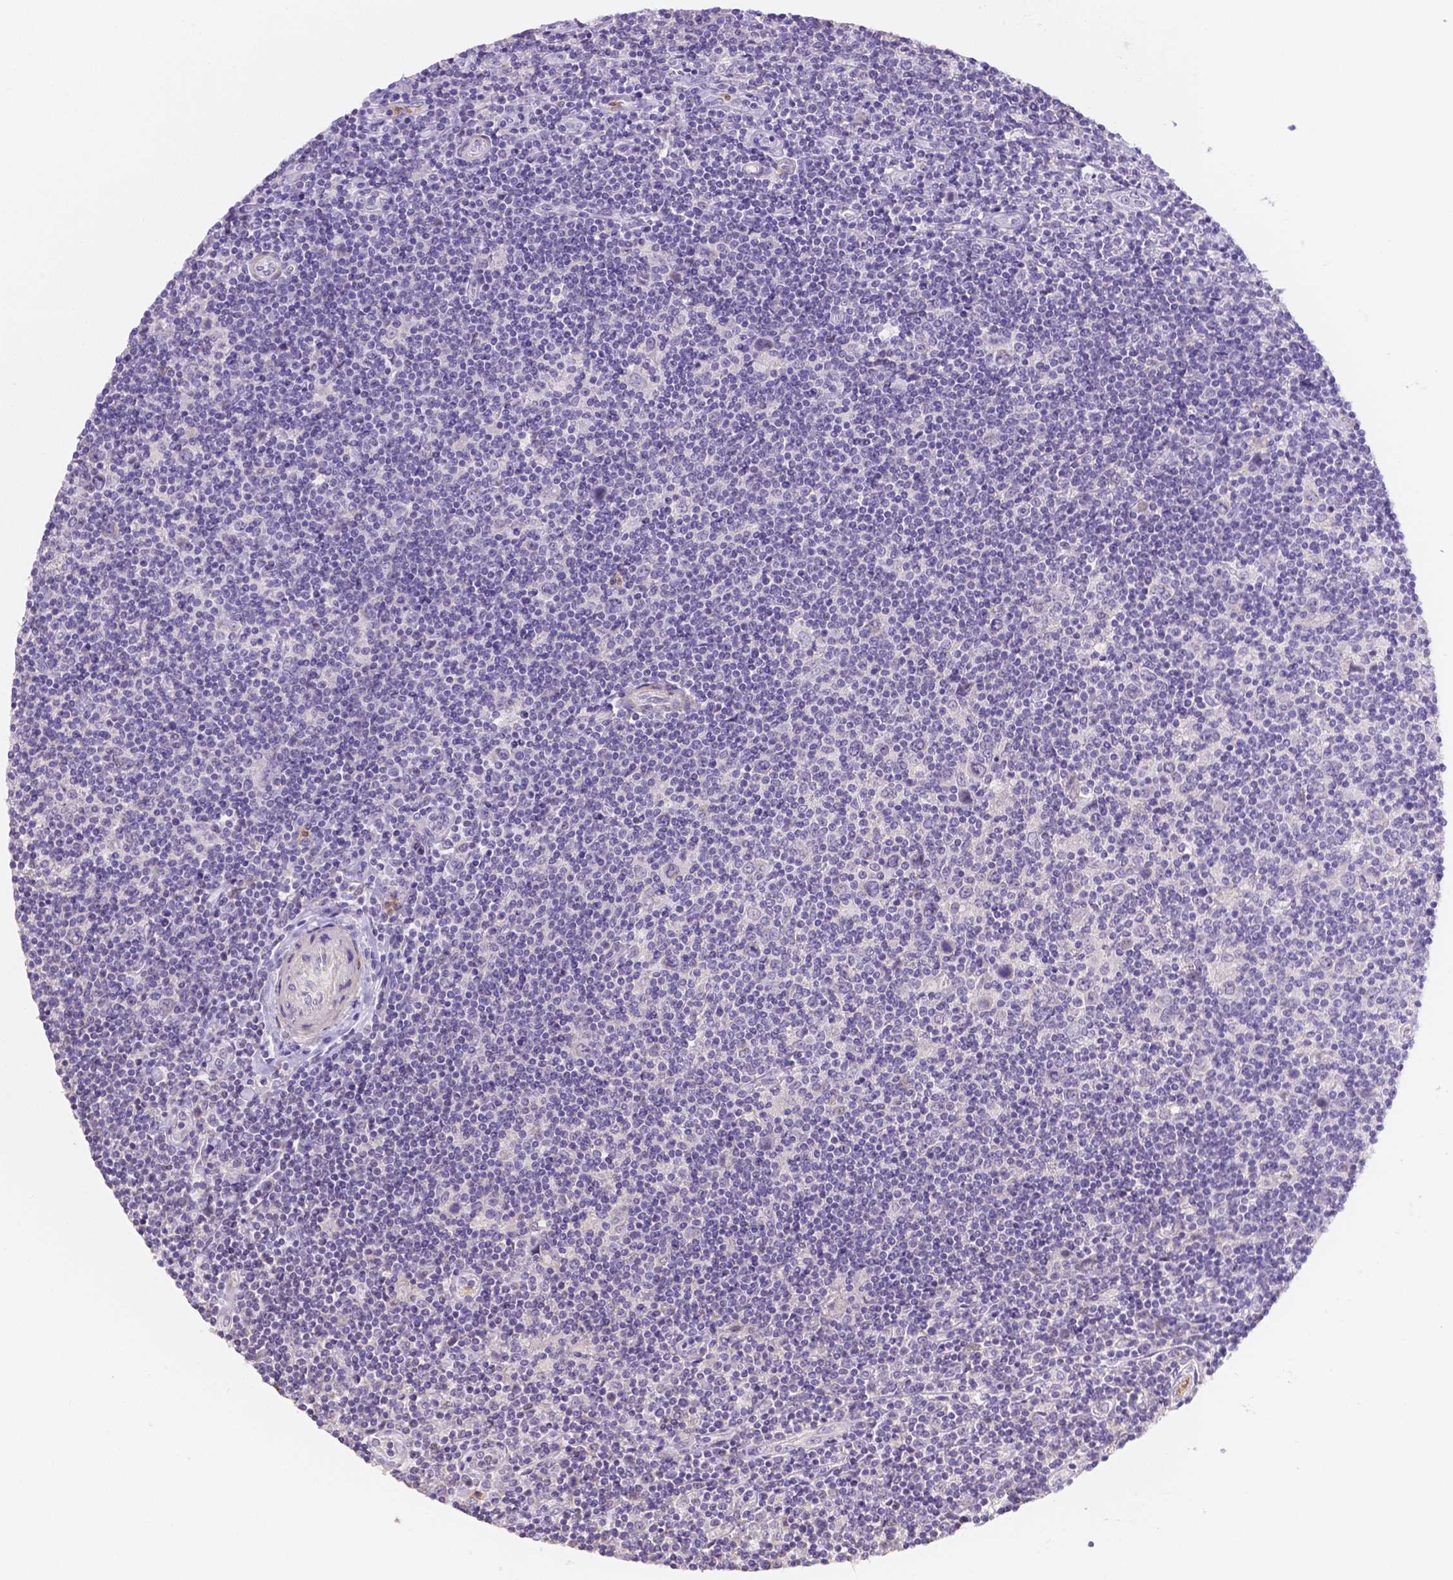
{"staining": {"intensity": "negative", "quantity": "none", "location": "none"}, "tissue": "lymphoma", "cell_type": "Tumor cells", "image_type": "cancer", "snomed": [{"axis": "morphology", "description": "Hodgkin's disease, NOS"}, {"axis": "topography", "description": "Lymph node"}], "caption": "Tumor cells are negative for protein expression in human lymphoma. The staining is performed using DAB (3,3'-diaminobenzidine) brown chromogen with nuclei counter-stained in using hematoxylin.", "gene": "NXPE2", "patient": {"sex": "male", "age": 40}}